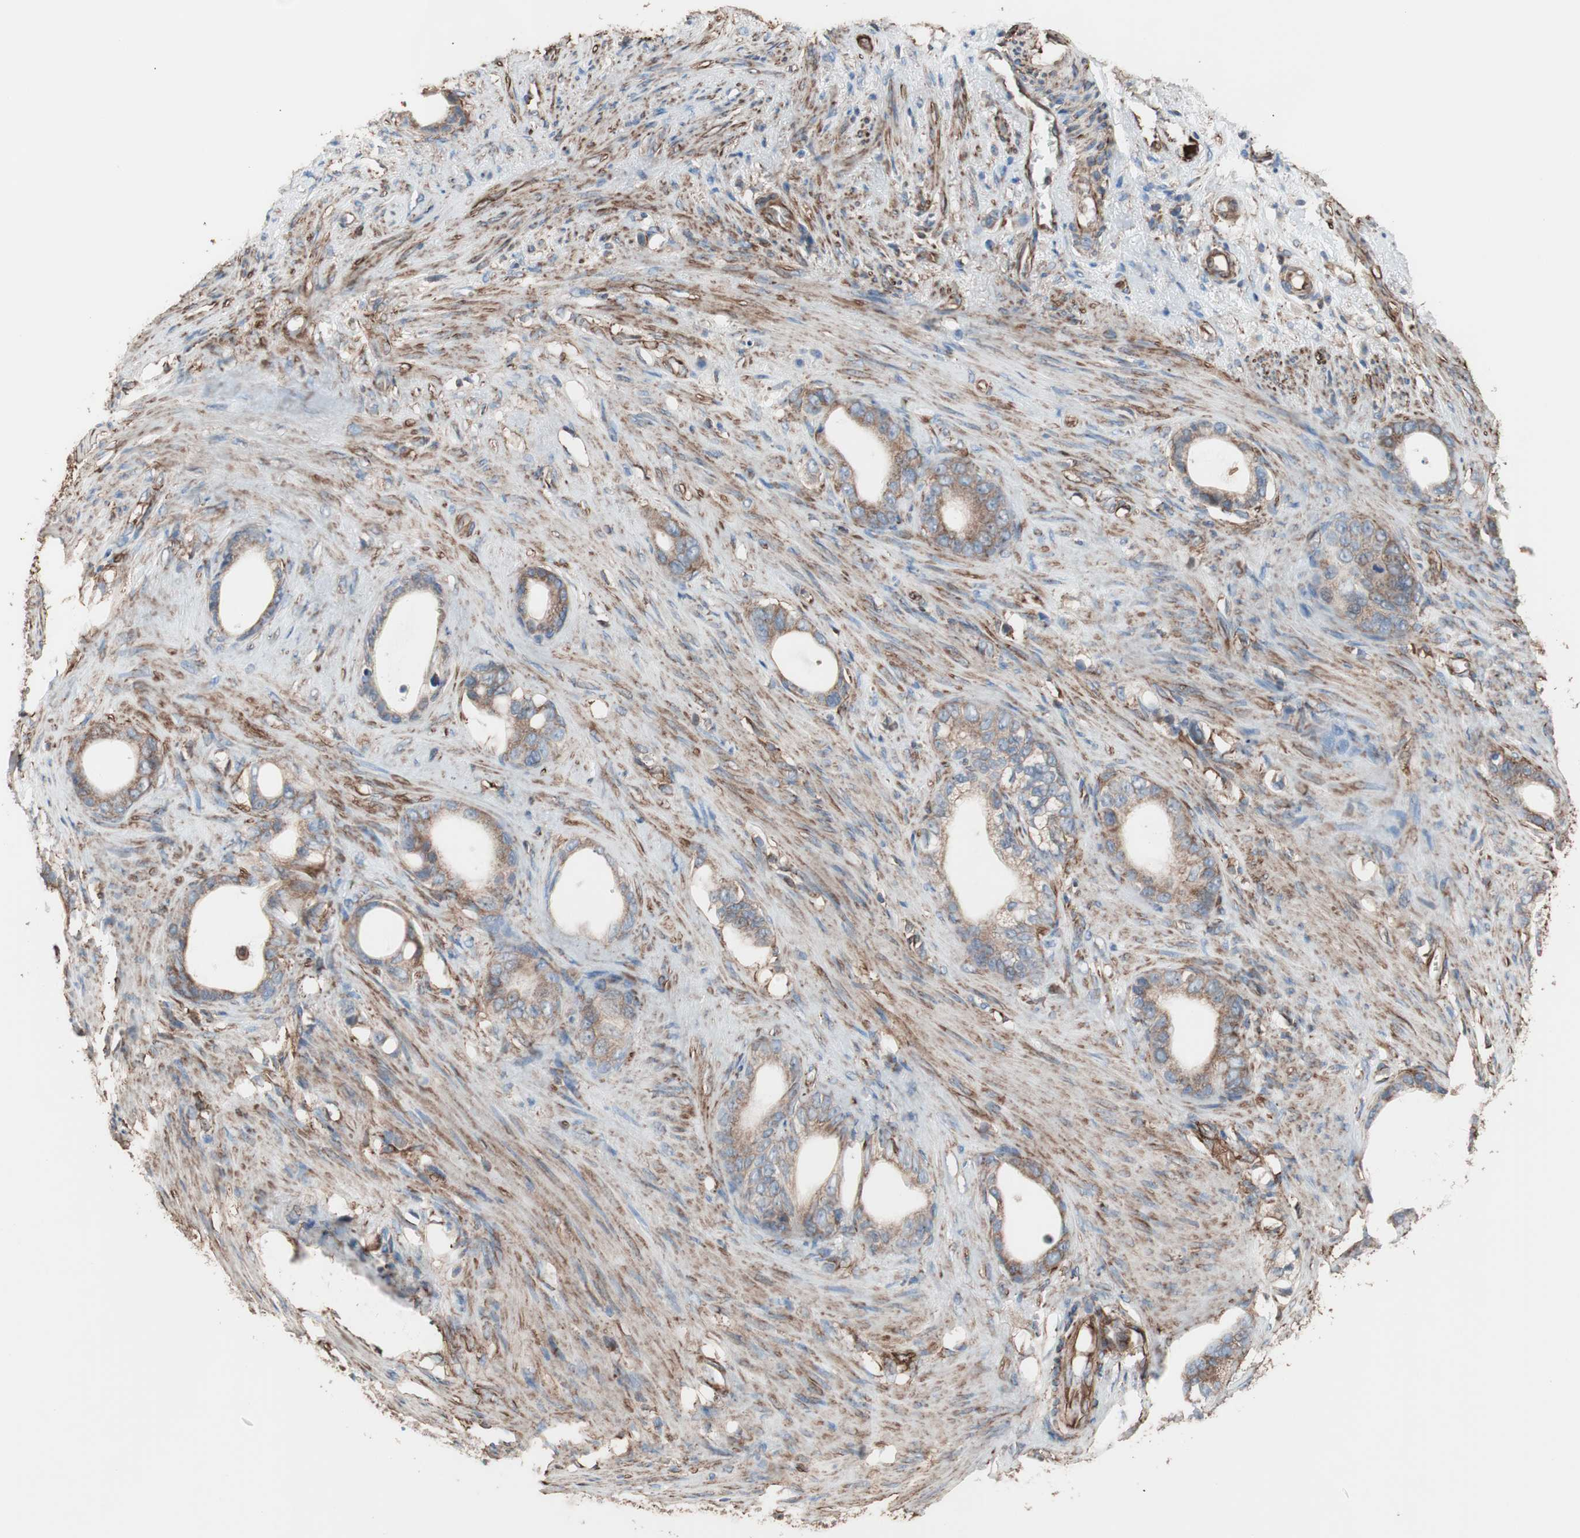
{"staining": {"intensity": "moderate", "quantity": ">75%", "location": "cytoplasmic/membranous"}, "tissue": "stomach cancer", "cell_type": "Tumor cells", "image_type": "cancer", "snomed": [{"axis": "morphology", "description": "Adenocarcinoma, NOS"}, {"axis": "topography", "description": "Stomach"}], "caption": "Stomach cancer (adenocarcinoma) stained with DAB (3,3'-diaminobenzidine) IHC demonstrates medium levels of moderate cytoplasmic/membranous positivity in approximately >75% of tumor cells. The staining is performed using DAB brown chromogen to label protein expression. The nuclei are counter-stained blue using hematoxylin.", "gene": "GPSM2", "patient": {"sex": "female", "age": 75}}